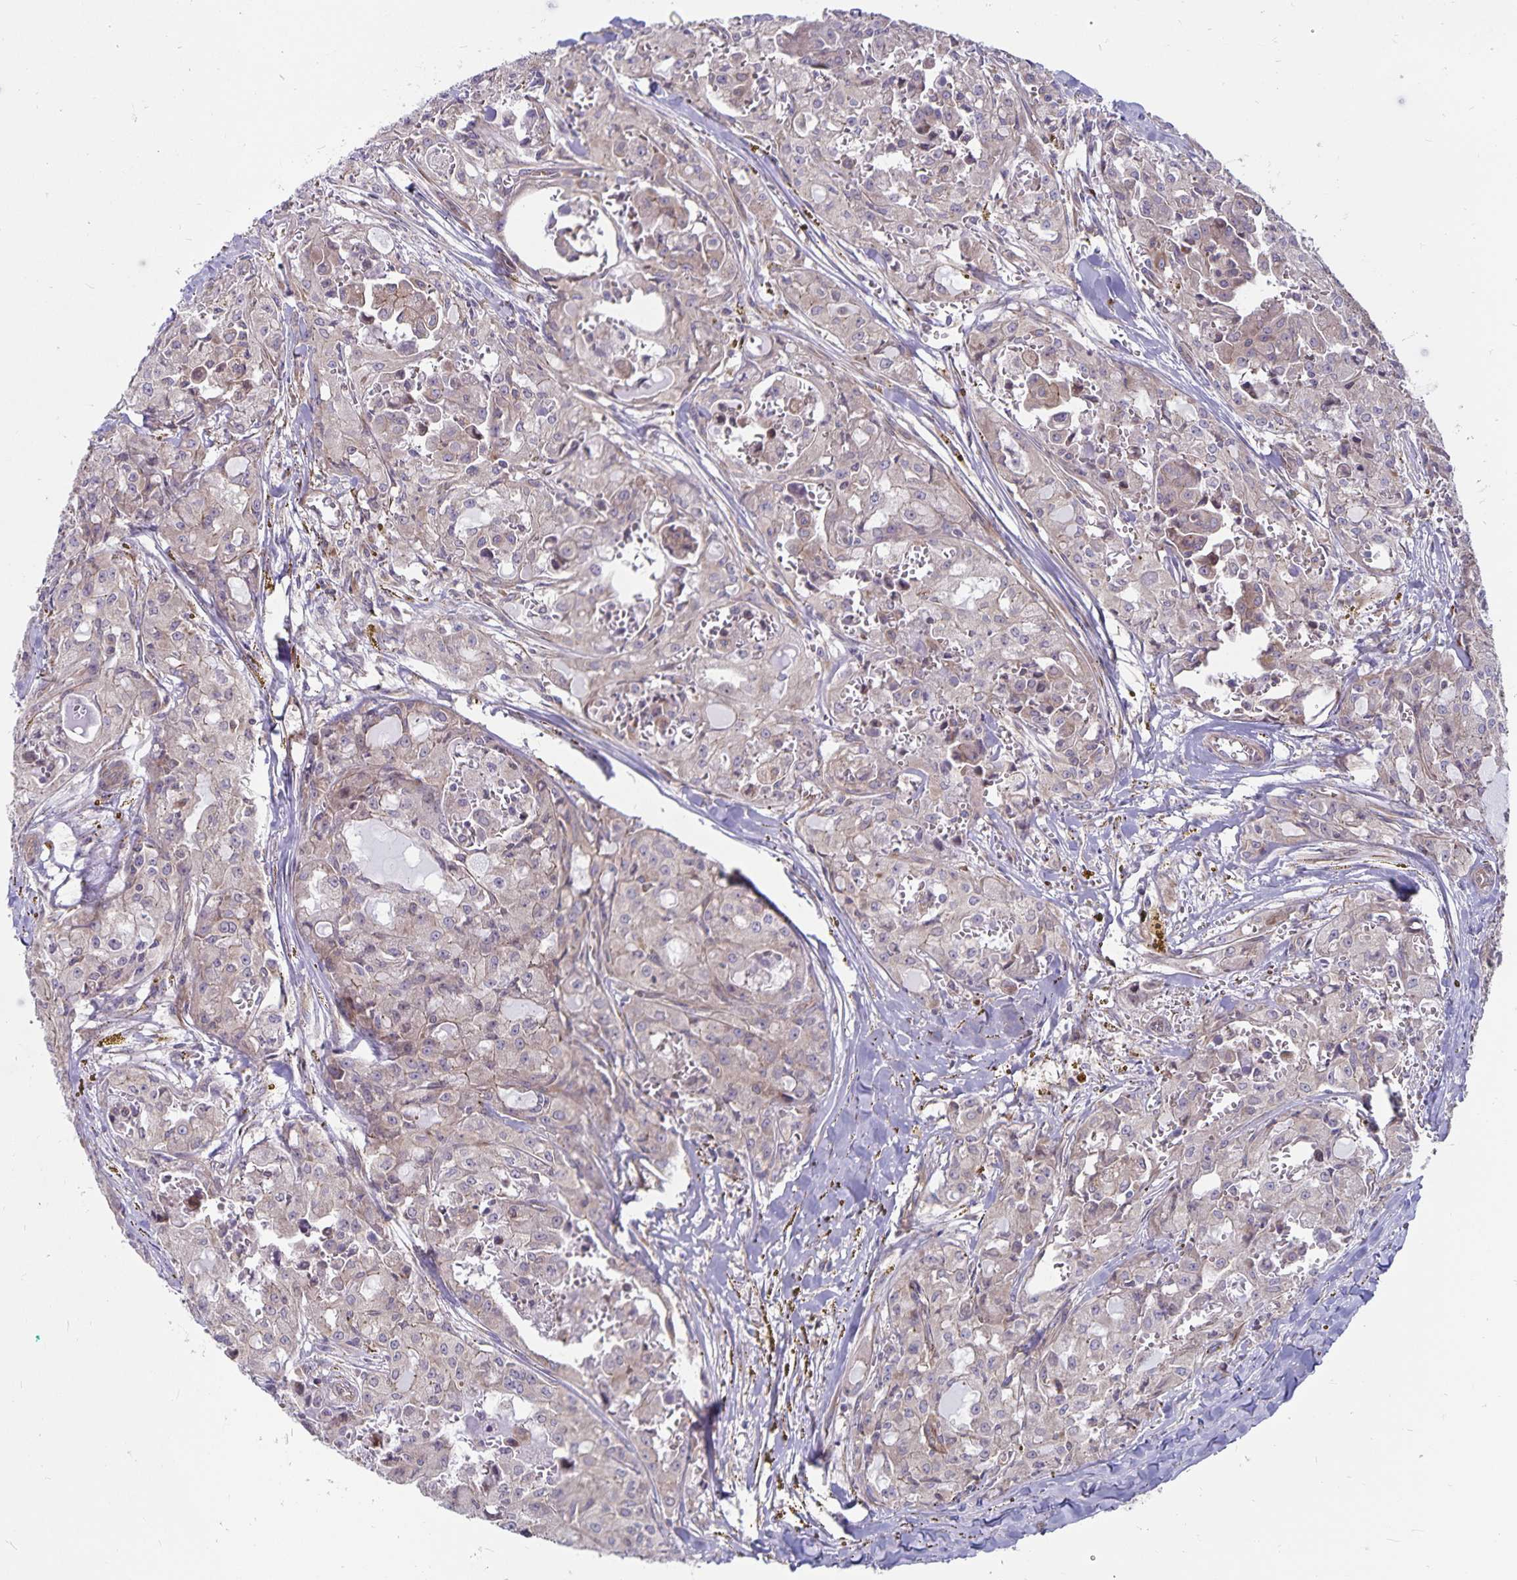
{"staining": {"intensity": "negative", "quantity": "none", "location": "none"}, "tissue": "head and neck cancer", "cell_type": "Tumor cells", "image_type": "cancer", "snomed": [{"axis": "morphology", "description": "Adenocarcinoma, NOS"}, {"axis": "topography", "description": "Head-Neck"}], "caption": "IHC photomicrograph of head and neck cancer (adenocarcinoma) stained for a protein (brown), which displays no positivity in tumor cells. (IHC, brightfield microscopy, high magnification).", "gene": "SEC62", "patient": {"sex": "male", "age": 64}}